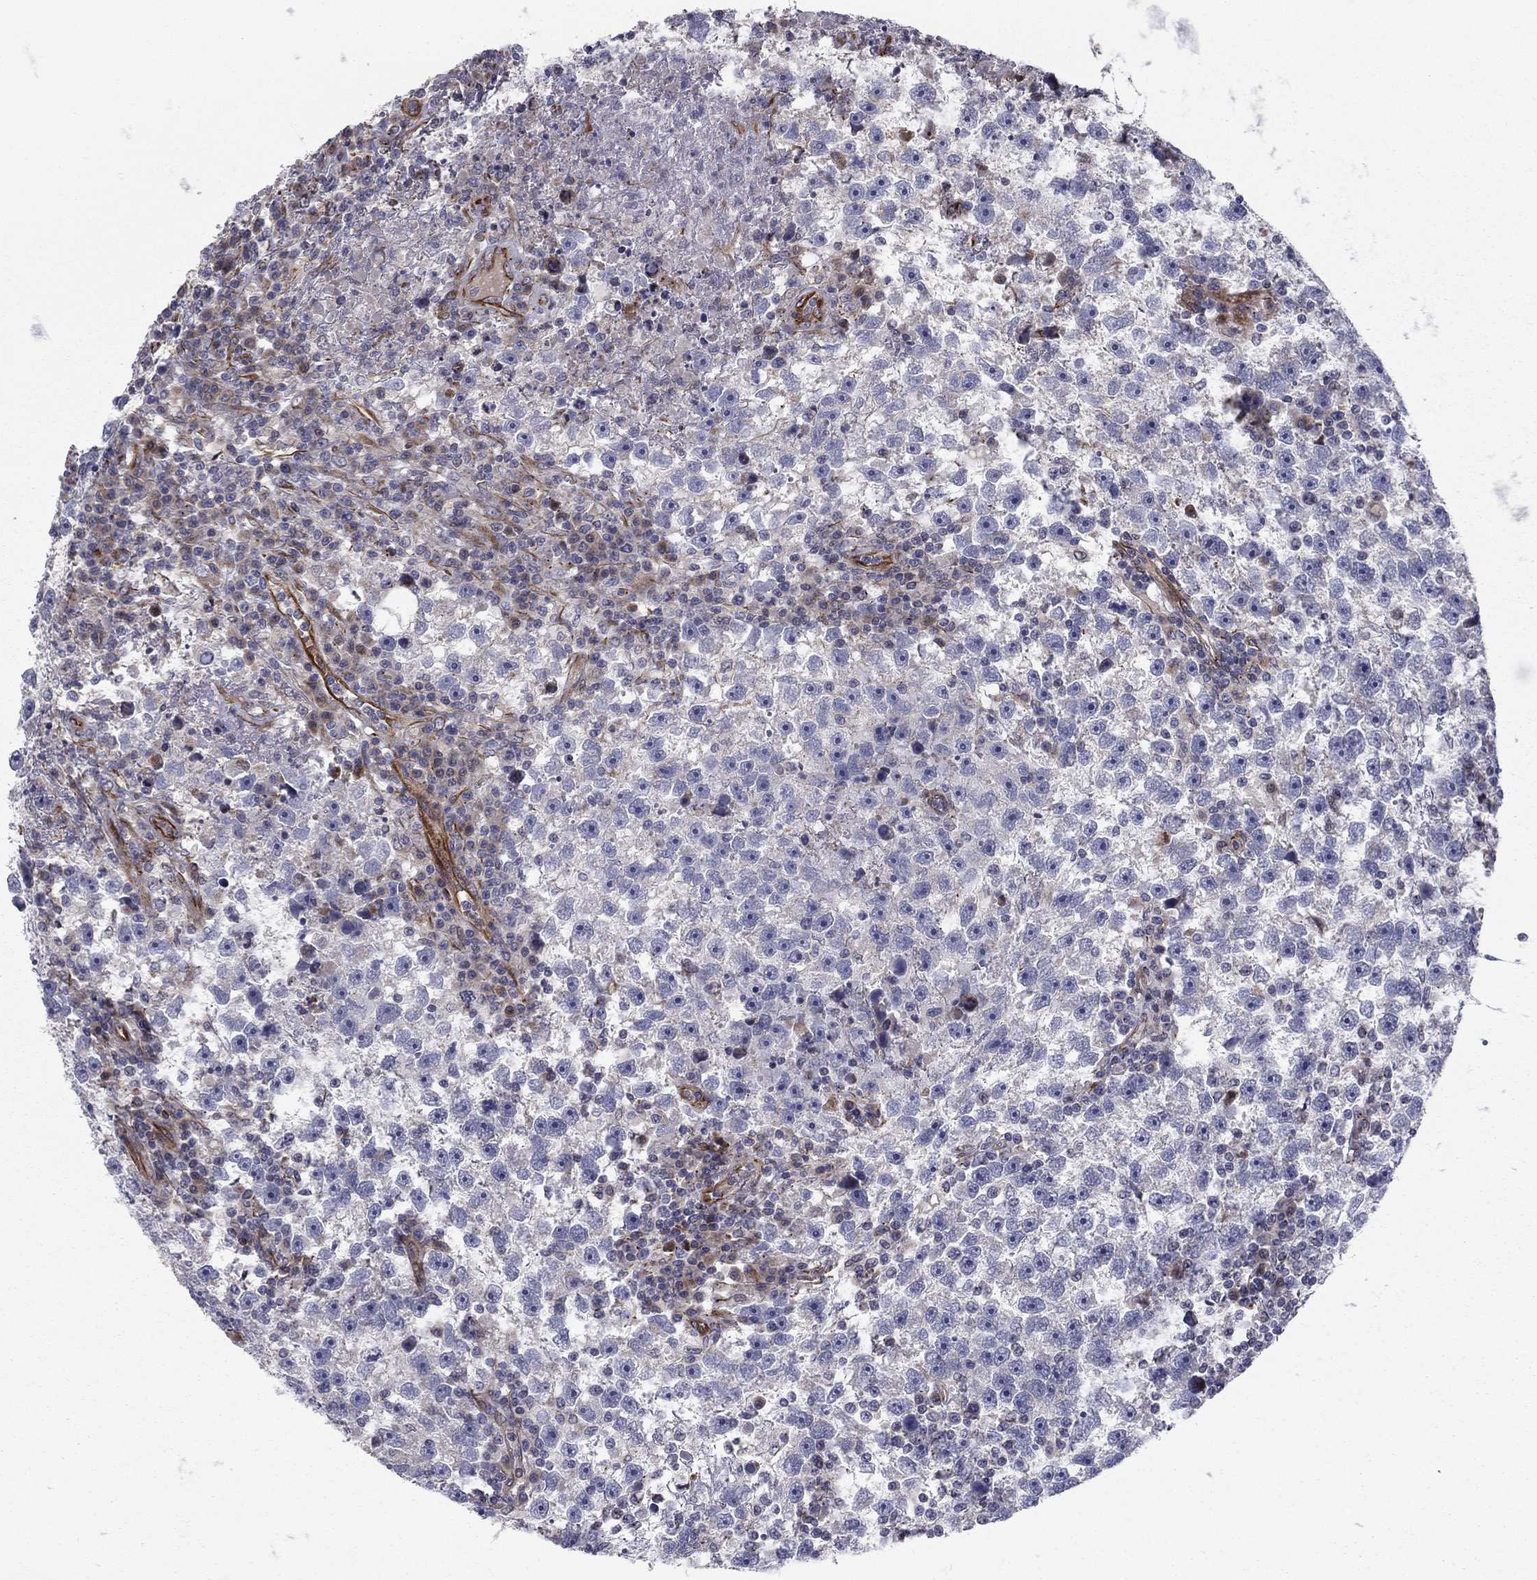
{"staining": {"intensity": "negative", "quantity": "none", "location": "none"}, "tissue": "testis cancer", "cell_type": "Tumor cells", "image_type": "cancer", "snomed": [{"axis": "morphology", "description": "Seminoma, NOS"}, {"axis": "topography", "description": "Testis"}], "caption": "Immunohistochemistry (IHC) histopathology image of testis seminoma stained for a protein (brown), which exhibits no expression in tumor cells. The staining is performed using DAB (3,3'-diaminobenzidine) brown chromogen with nuclei counter-stained in using hematoxylin.", "gene": "CLSTN1", "patient": {"sex": "male", "age": 47}}